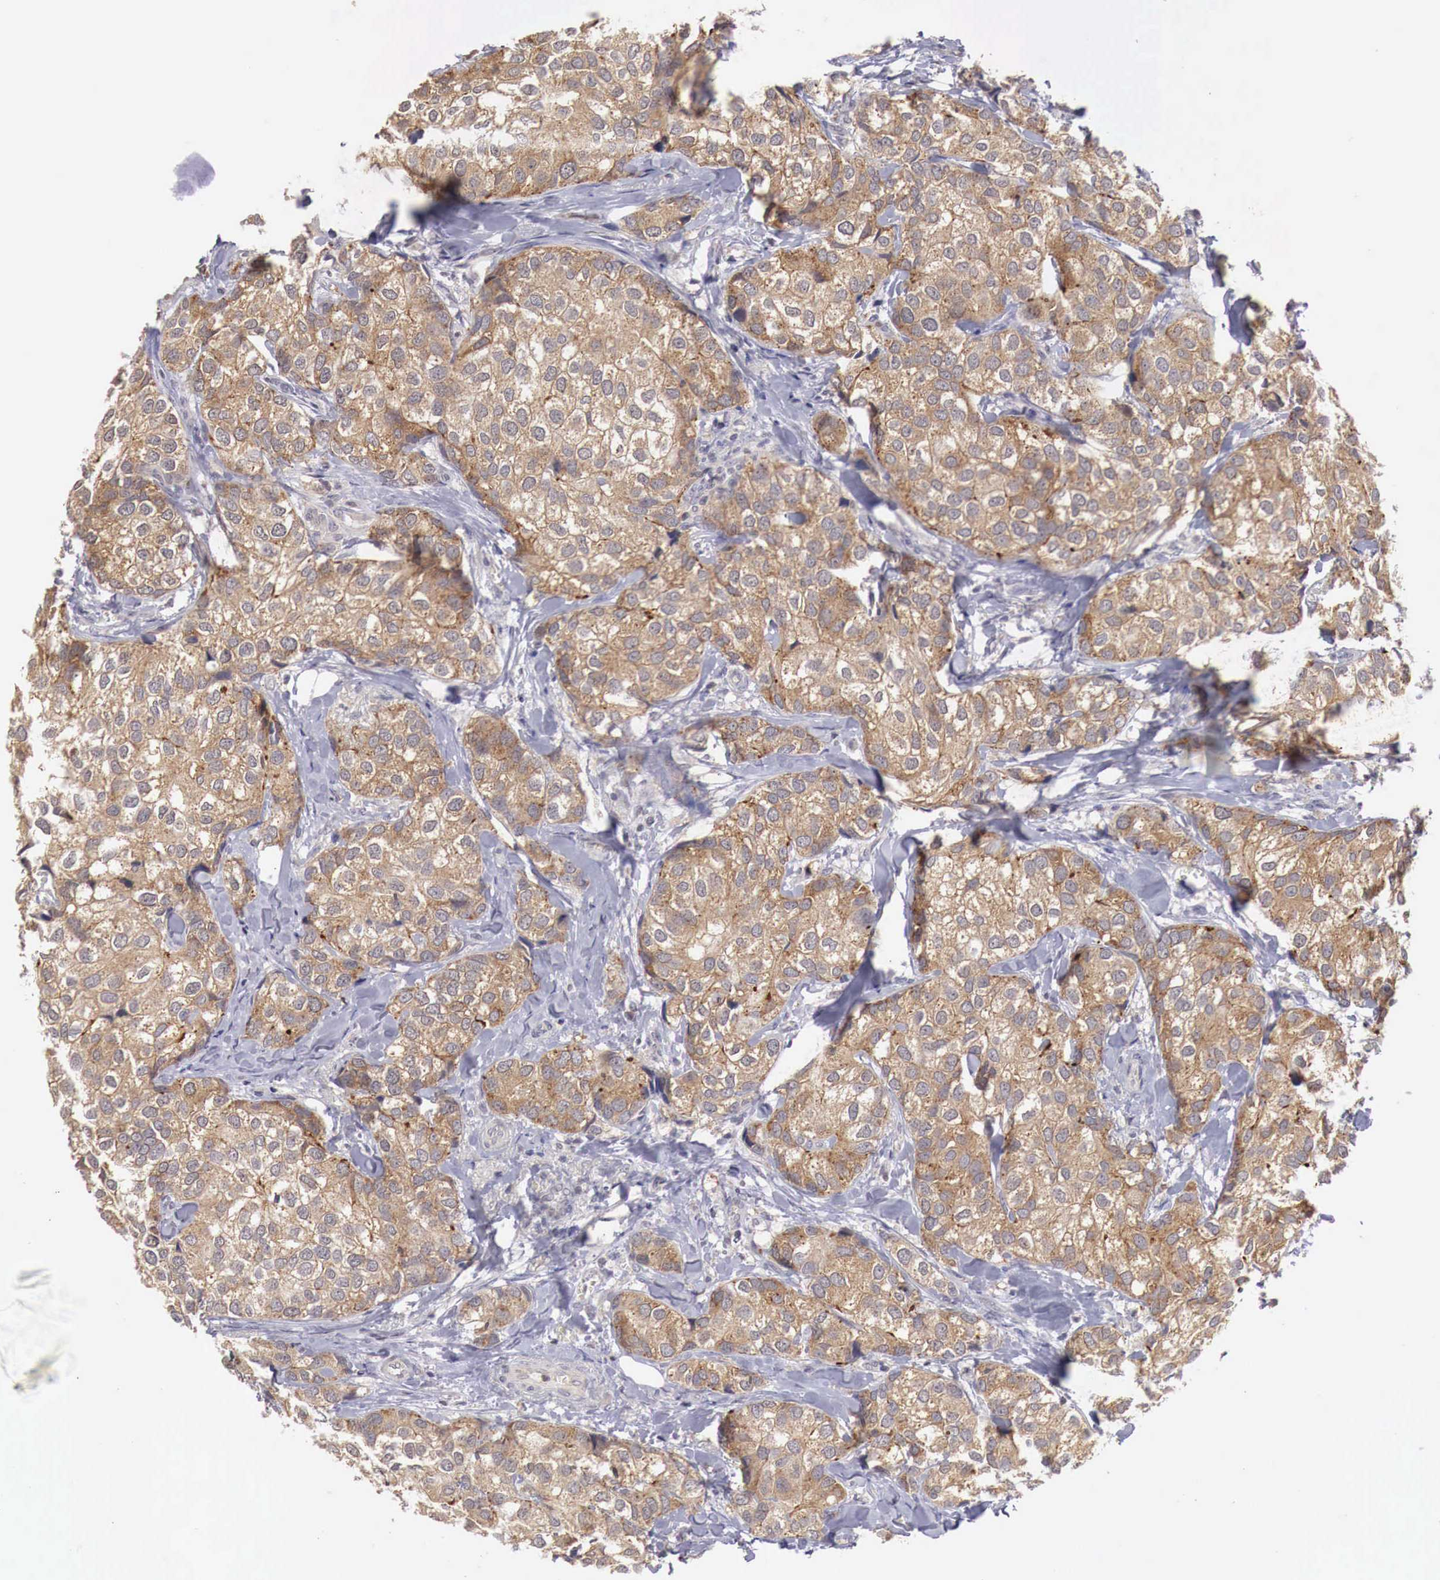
{"staining": {"intensity": "moderate", "quantity": ">75%", "location": "cytoplasmic/membranous"}, "tissue": "breast cancer", "cell_type": "Tumor cells", "image_type": "cancer", "snomed": [{"axis": "morphology", "description": "Duct carcinoma"}, {"axis": "topography", "description": "Breast"}], "caption": "Protein expression analysis of human breast cancer (infiltrating ductal carcinoma) reveals moderate cytoplasmic/membranous expression in approximately >75% of tumor cells.", "gene": "TBC1D9", "patient": {"sex": "female", "age": 68}}